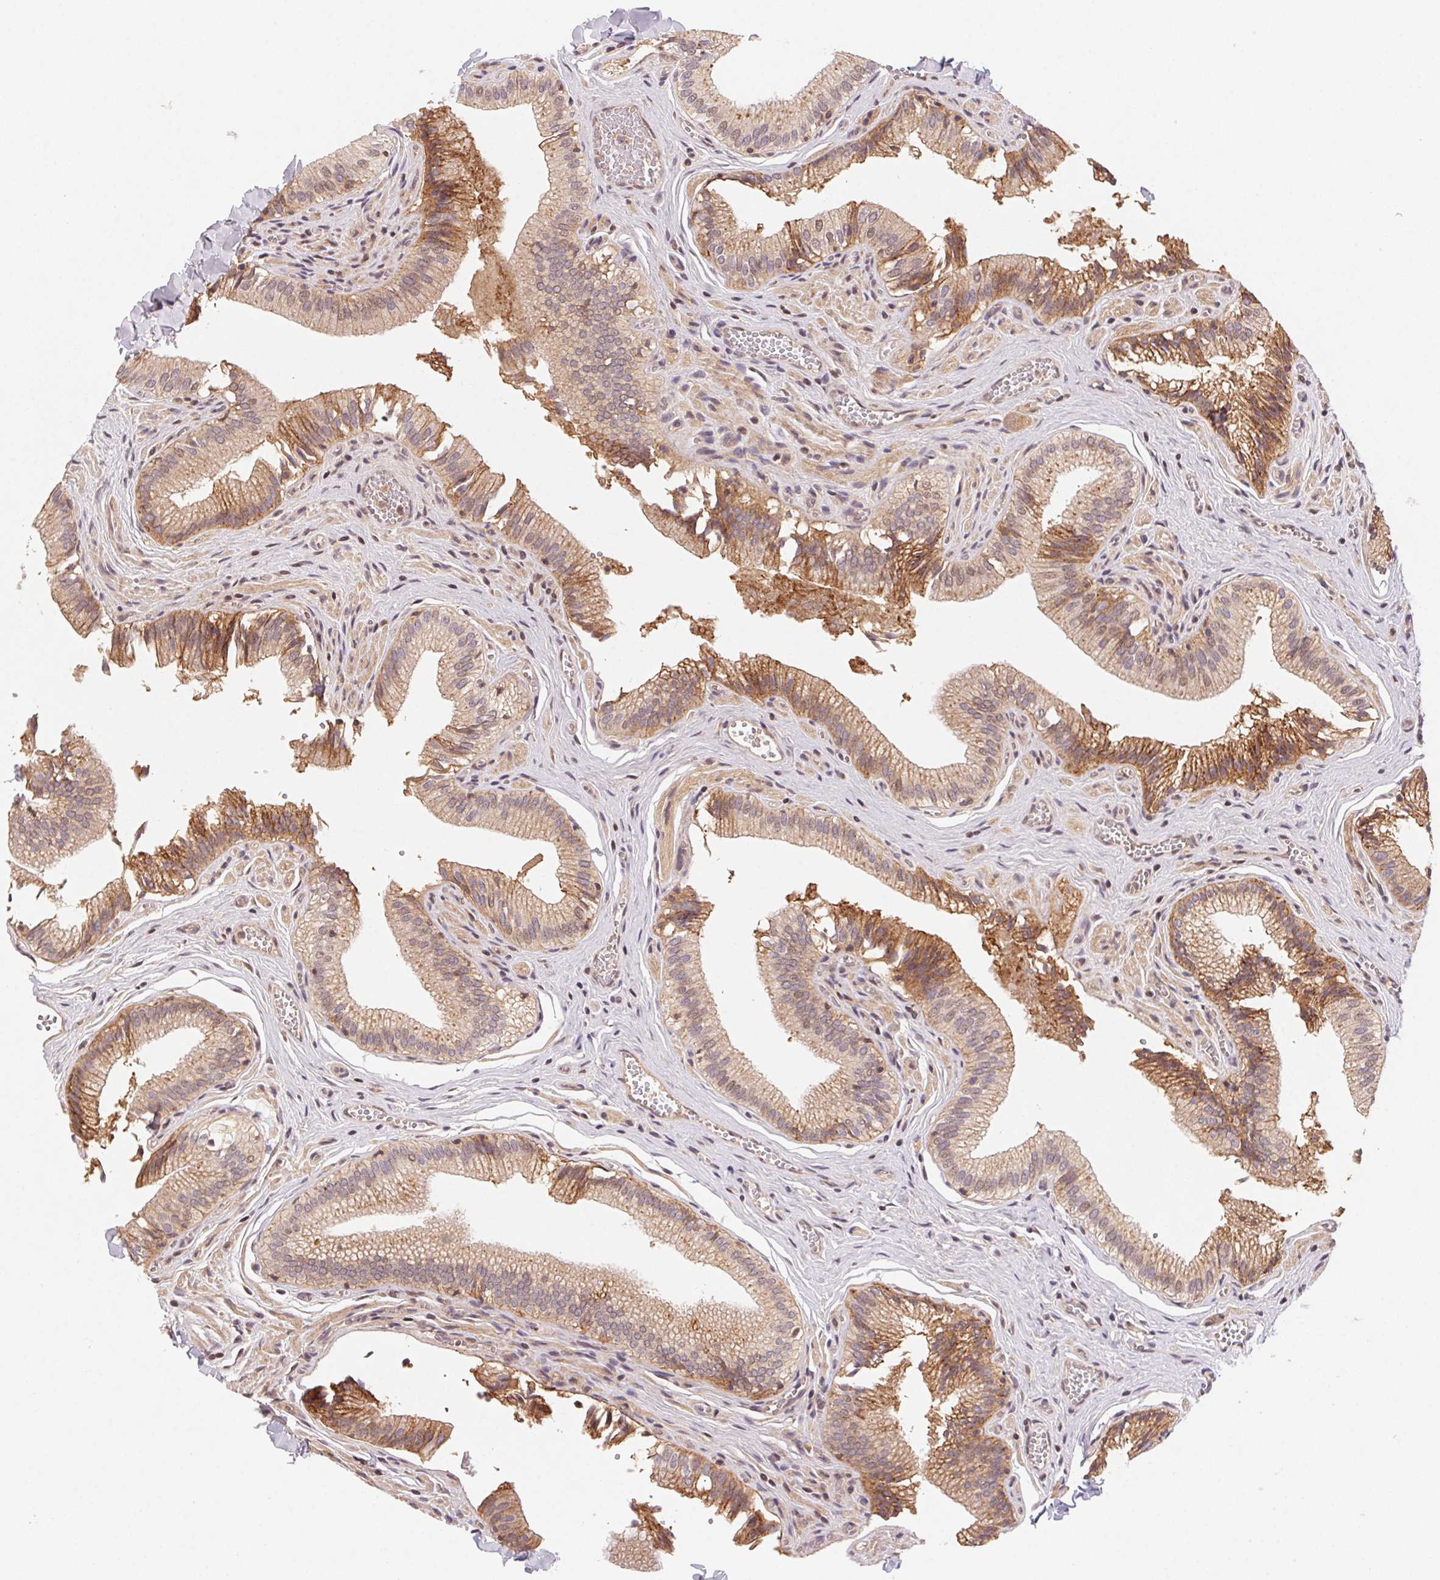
{"staining": {"intensity": "moderate", "quantity": ">75%", "location": "cytoplasmic/membranous"}, "tissue": "gallbladder", "cell_type": "Glandular cells", "image_type": "normal", "snomed": [{"axis": "morphology", "description": "Normal tissue, NOS"}, {"axis": "topography", "description": "Gallbladder"}, {"axis": "topography", "description": "Peripheral nerve tissue"}], "caption": "Gallbladder stained with DAB (3,3'-diaminobenzidine) immunohistochemistry displays medium levels of moderate cytoplasmic/membranous expression in approximately >75% of glandular cells.", "gene": "SLC52A2", "patient": {"sex": "male", "age": 17}}